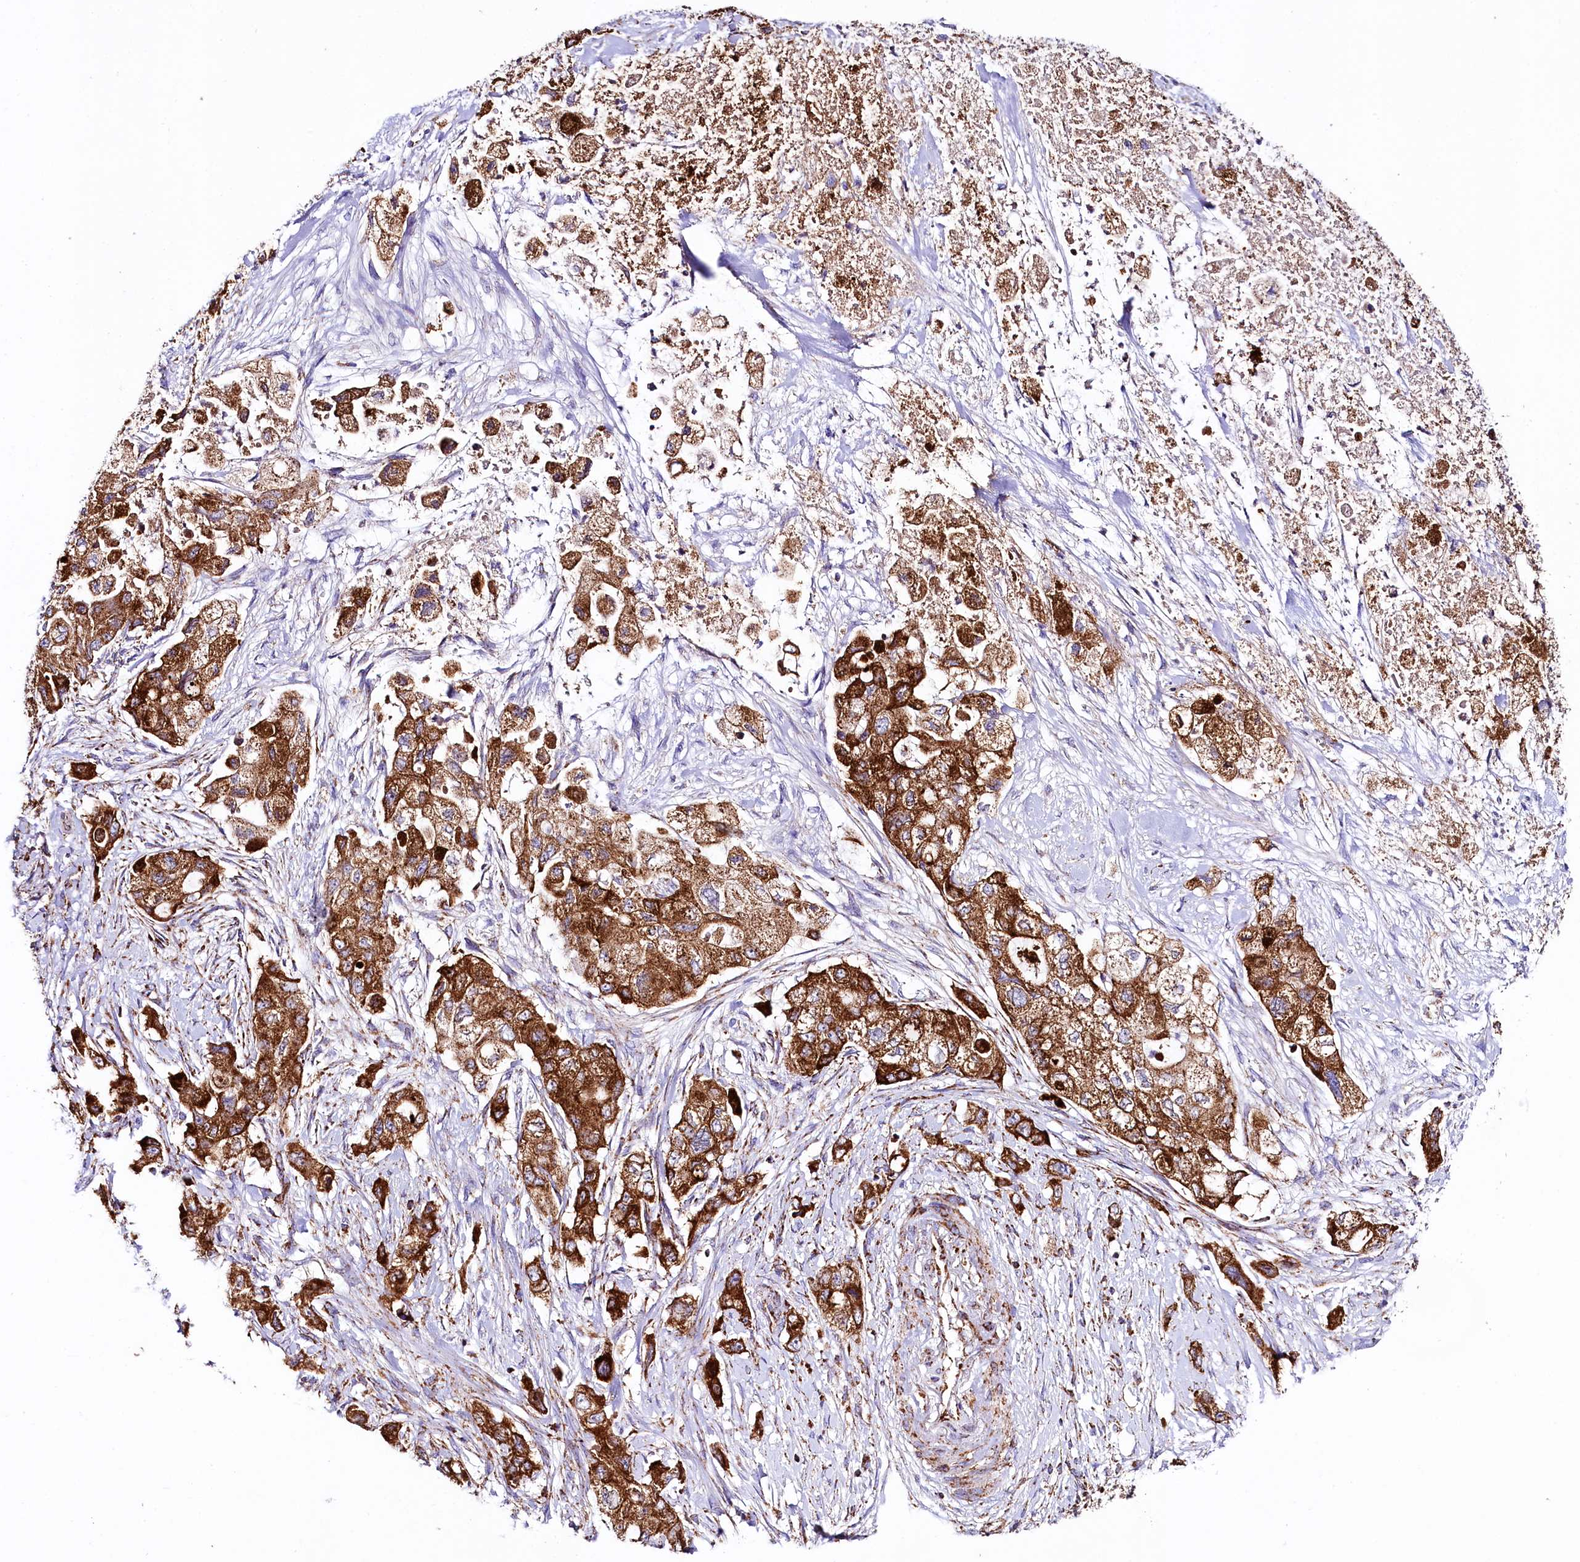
{"staining": {"intensity": "strong", "quantity": ">75%", "location": "cytoplasmic/membranous"}, "tissue": "pancreatic cancer", "cell_type": "Tumor cells", "image_type": "cancer", "snomed": [{"axis": "morphology", "description": "Adenocarcinoma, NOS"}, {"axis": "topography", "description": "Pancreas"}], "caption": "The micrograph shows a brown stain indicating the presence of a protein in the cytoplasmic/membranous of tumor cells in pancreatic cancer.", "gene": "APLP2", "patient": {"sex": "female", "age": 73}}